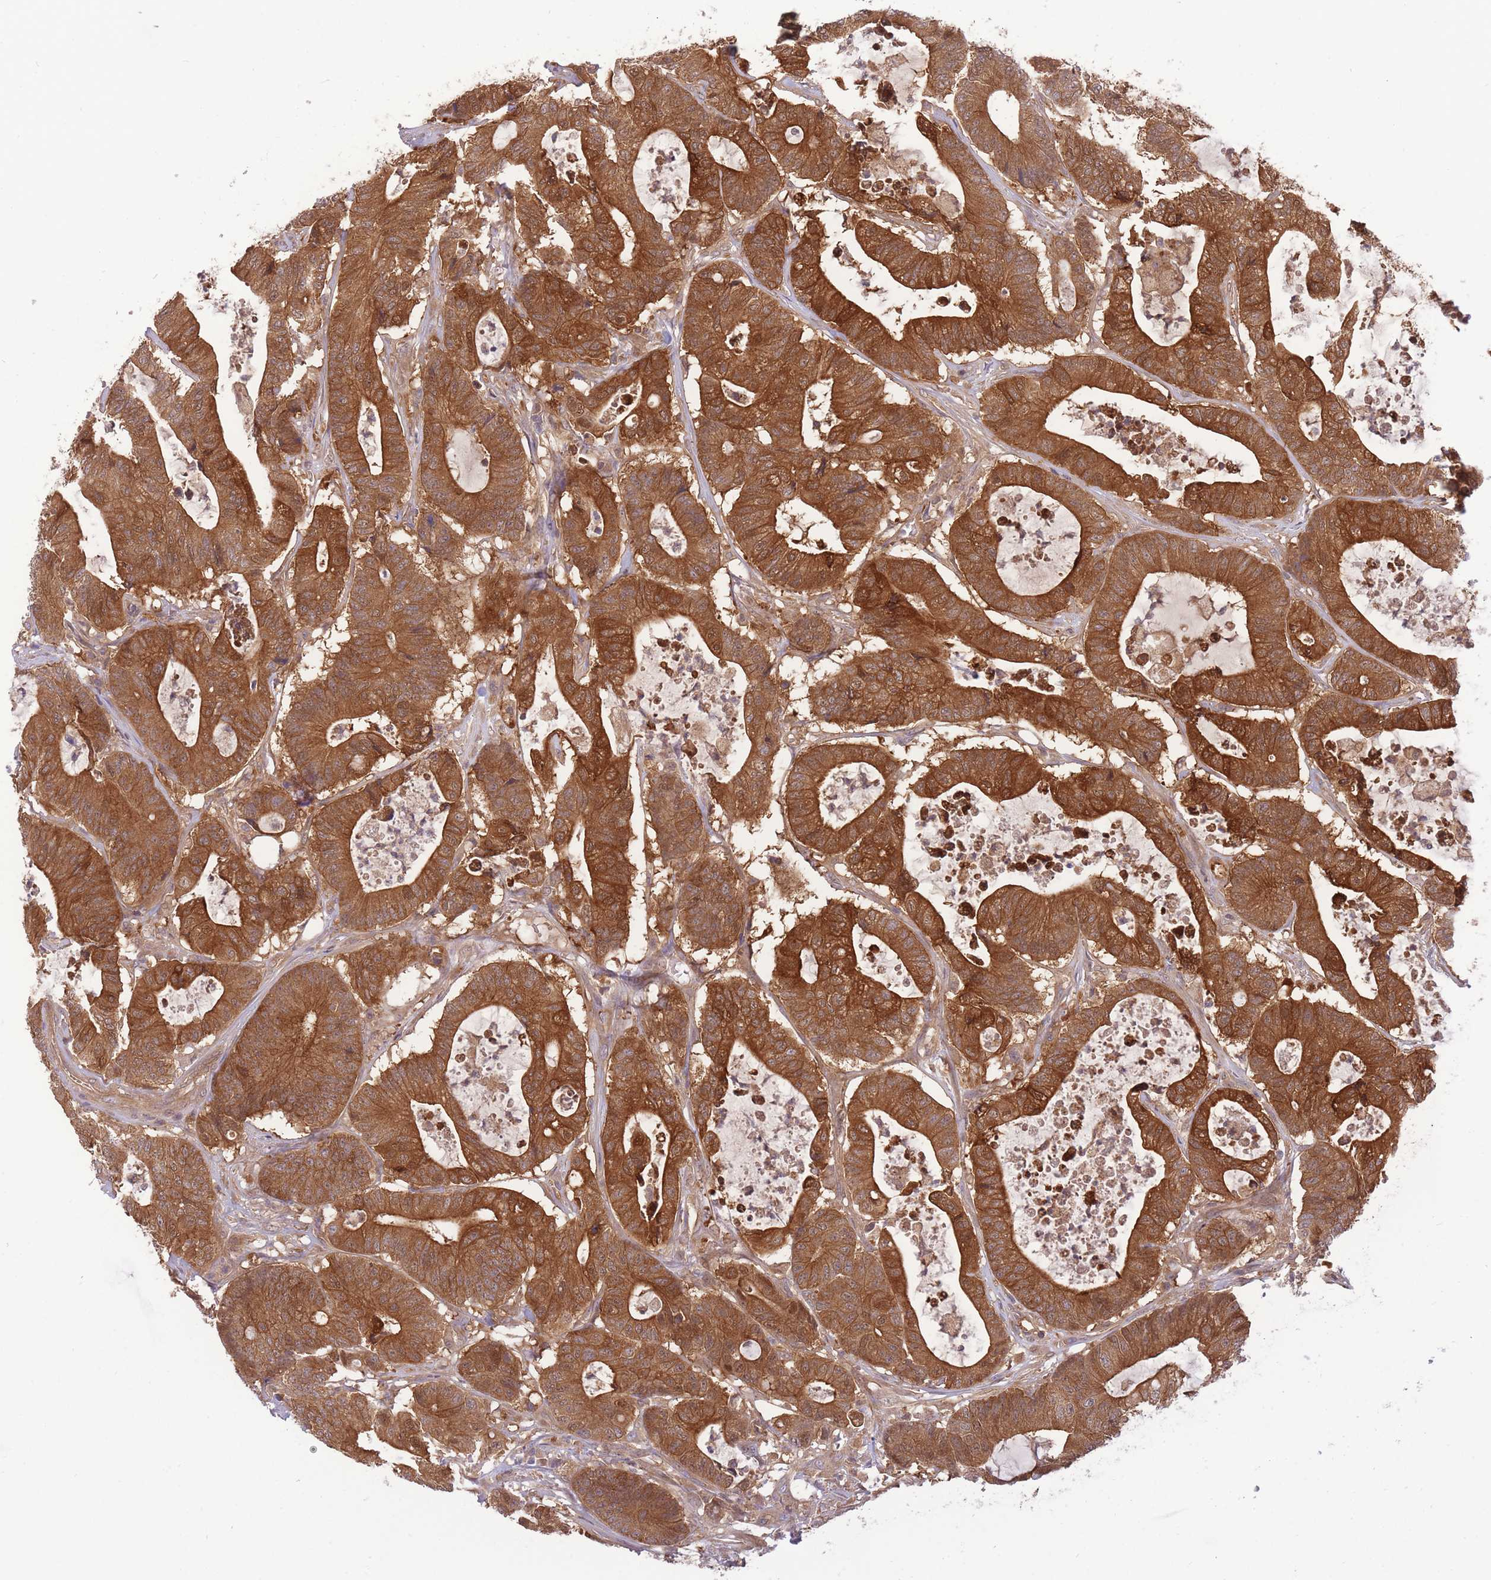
{"staining": {"intensity": "strong", "quantity": ">75%", "location": "cytoplasmic/membranous"}, "tissue": "colorectal cancer", "cell_type": "Tumor cells", "image_type": "cancer", "snomed": [{"axis": "morphology", "description": "Adenocarcinoma, NOS"}, {"axis": "topography", "description": "Colon"}], "caption": "Colorectal cancer stained with a protein marker demonstrates strong staining in tumor cells.", "gene": "PREP", "patient": {"sex": "female", "age": 84}}